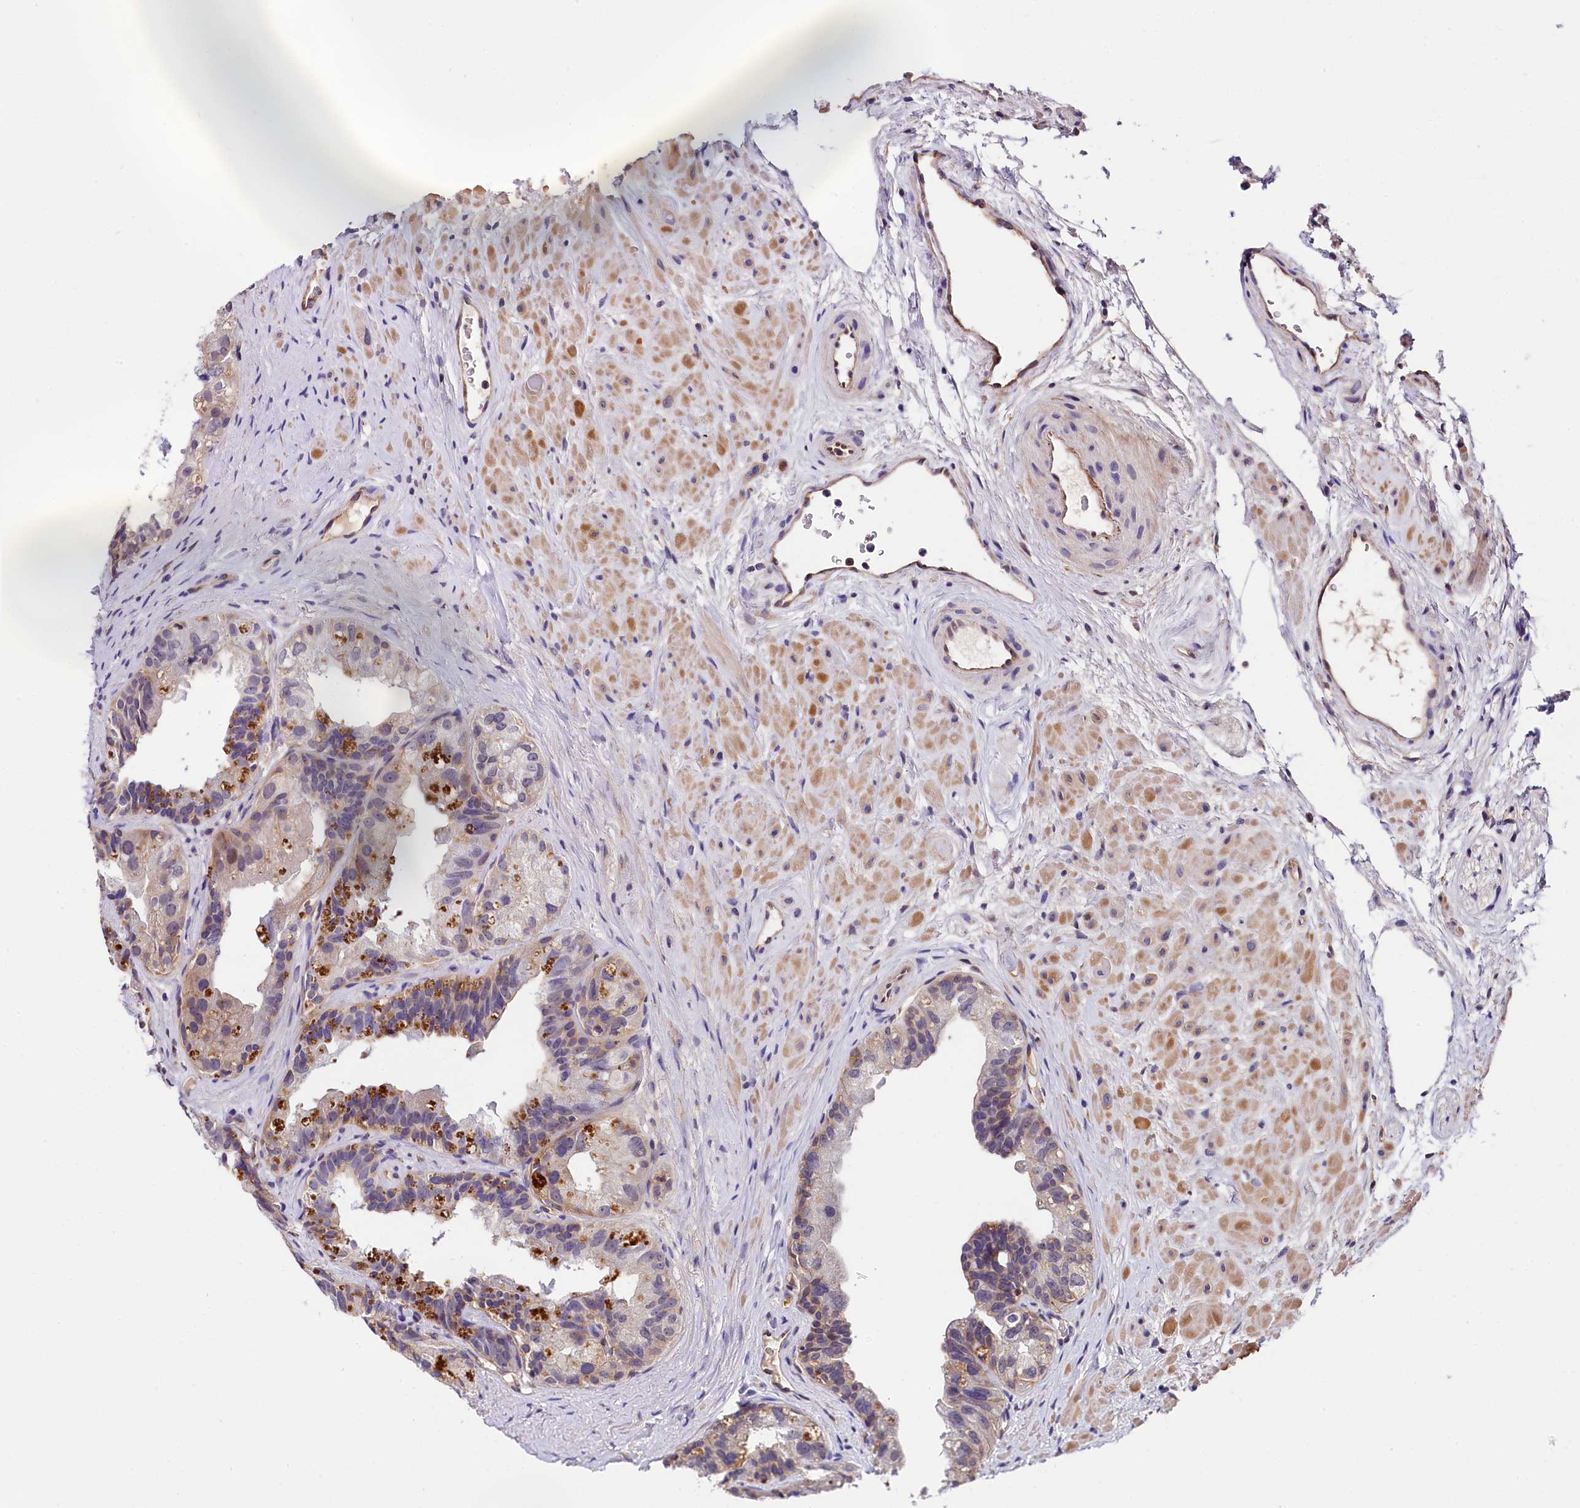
{"staining": {"intensity": "negative", "quantity": "none", "location": "none"}, "tissue": "prostate cancer", "cell_type": "Tumor cells", "image_type": "cancer", "snomed": [{"axis": "morphology", "description": "Normal tissue, NOS"}, {"axis": "morphology", "description": "Adenocarcinoma, Low grade"}, {"axis": "topography", "description": "Prostate"}], "caption": "A high-resolution histopathology image shows immunohistochemistry (IHC) staining of prostate low-grade adenocarcinoma, which shows no significant staining in tumor cells.", "gene": "OAS3", "patient": {"sex": "male", "age": 72}}